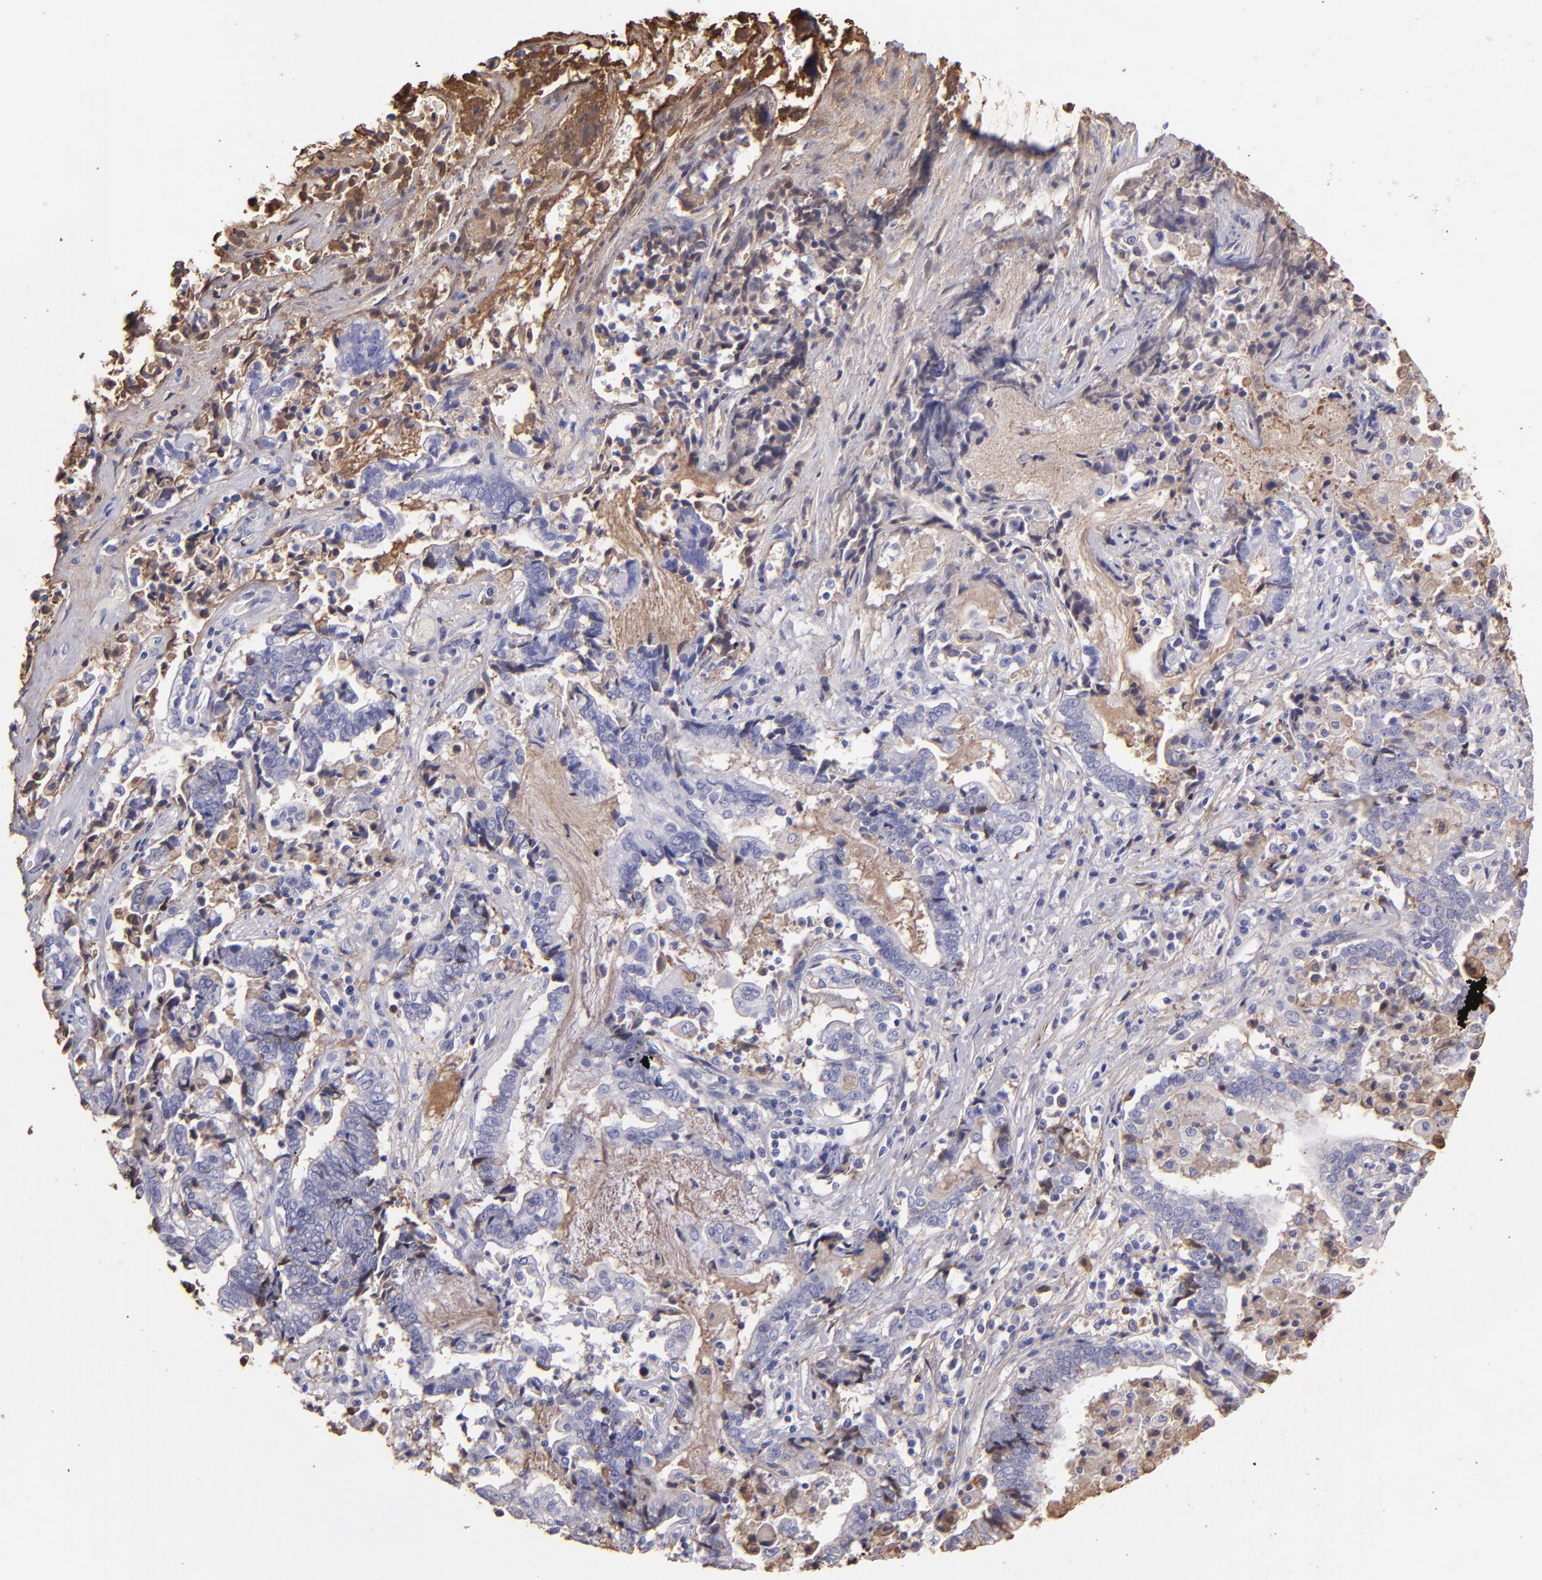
{"staining": {"intensity": "negative", "quantity": "none", "location": "none"}, "tissue": "liver cancer", "cell_type": "Tumor cells", "image_type": "cancer", "snomed": [{"axis": "morphology", "description": "Cholangiocarcinoma"}, {"axis": "topography", "description": "Liver"}], "caption": "The photomicrograph shows no staining of tumor cells in cholangiocarcinoma (liver).", "gene": "FGB", "patient": {"sex": "male", "age": 57}}